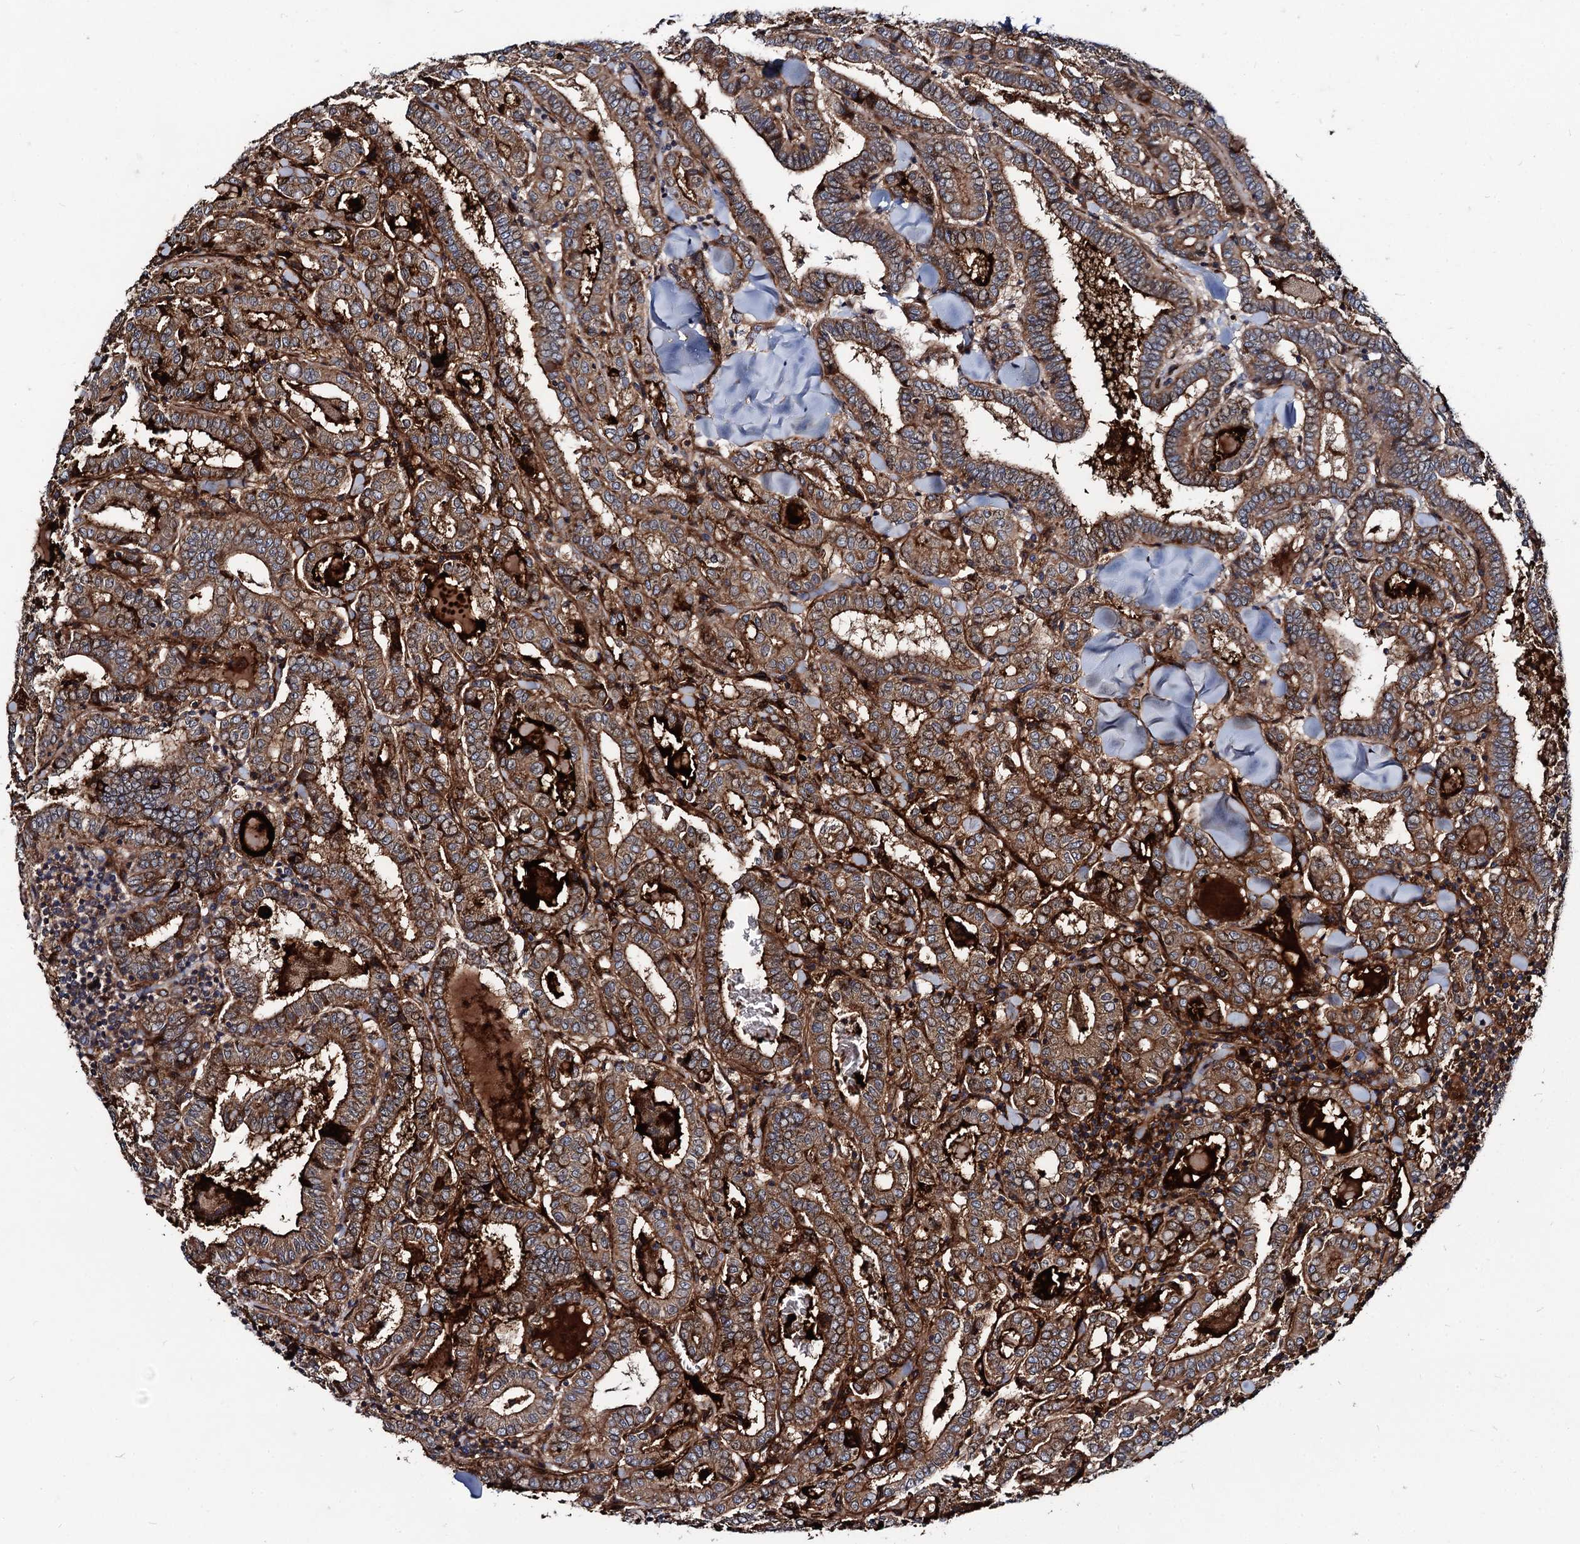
{"staining": {"intensity": "moderate", "quantity": ">75%", "location": "cytoplasmic/membranous"}, "tissue": "thyroid cancer", "cell_type": "Tumor cells", "image_type": "cancer", "snomed": [{"axis": "morphology", "description": "Papillary adenocarcinoma, NOS"}, {"axis": "topography", "description": "Thyroid gland"}], "caption": "Thyroid cancer (papillary adenocarcinoma) tissue reveals moderate cytoplasmic/membranous positivity in approximately >75% of tumor cells, visualized by immunohistochemistry.", "gene": "KXD1", "patient": {"sex": "female", "age": 72}}